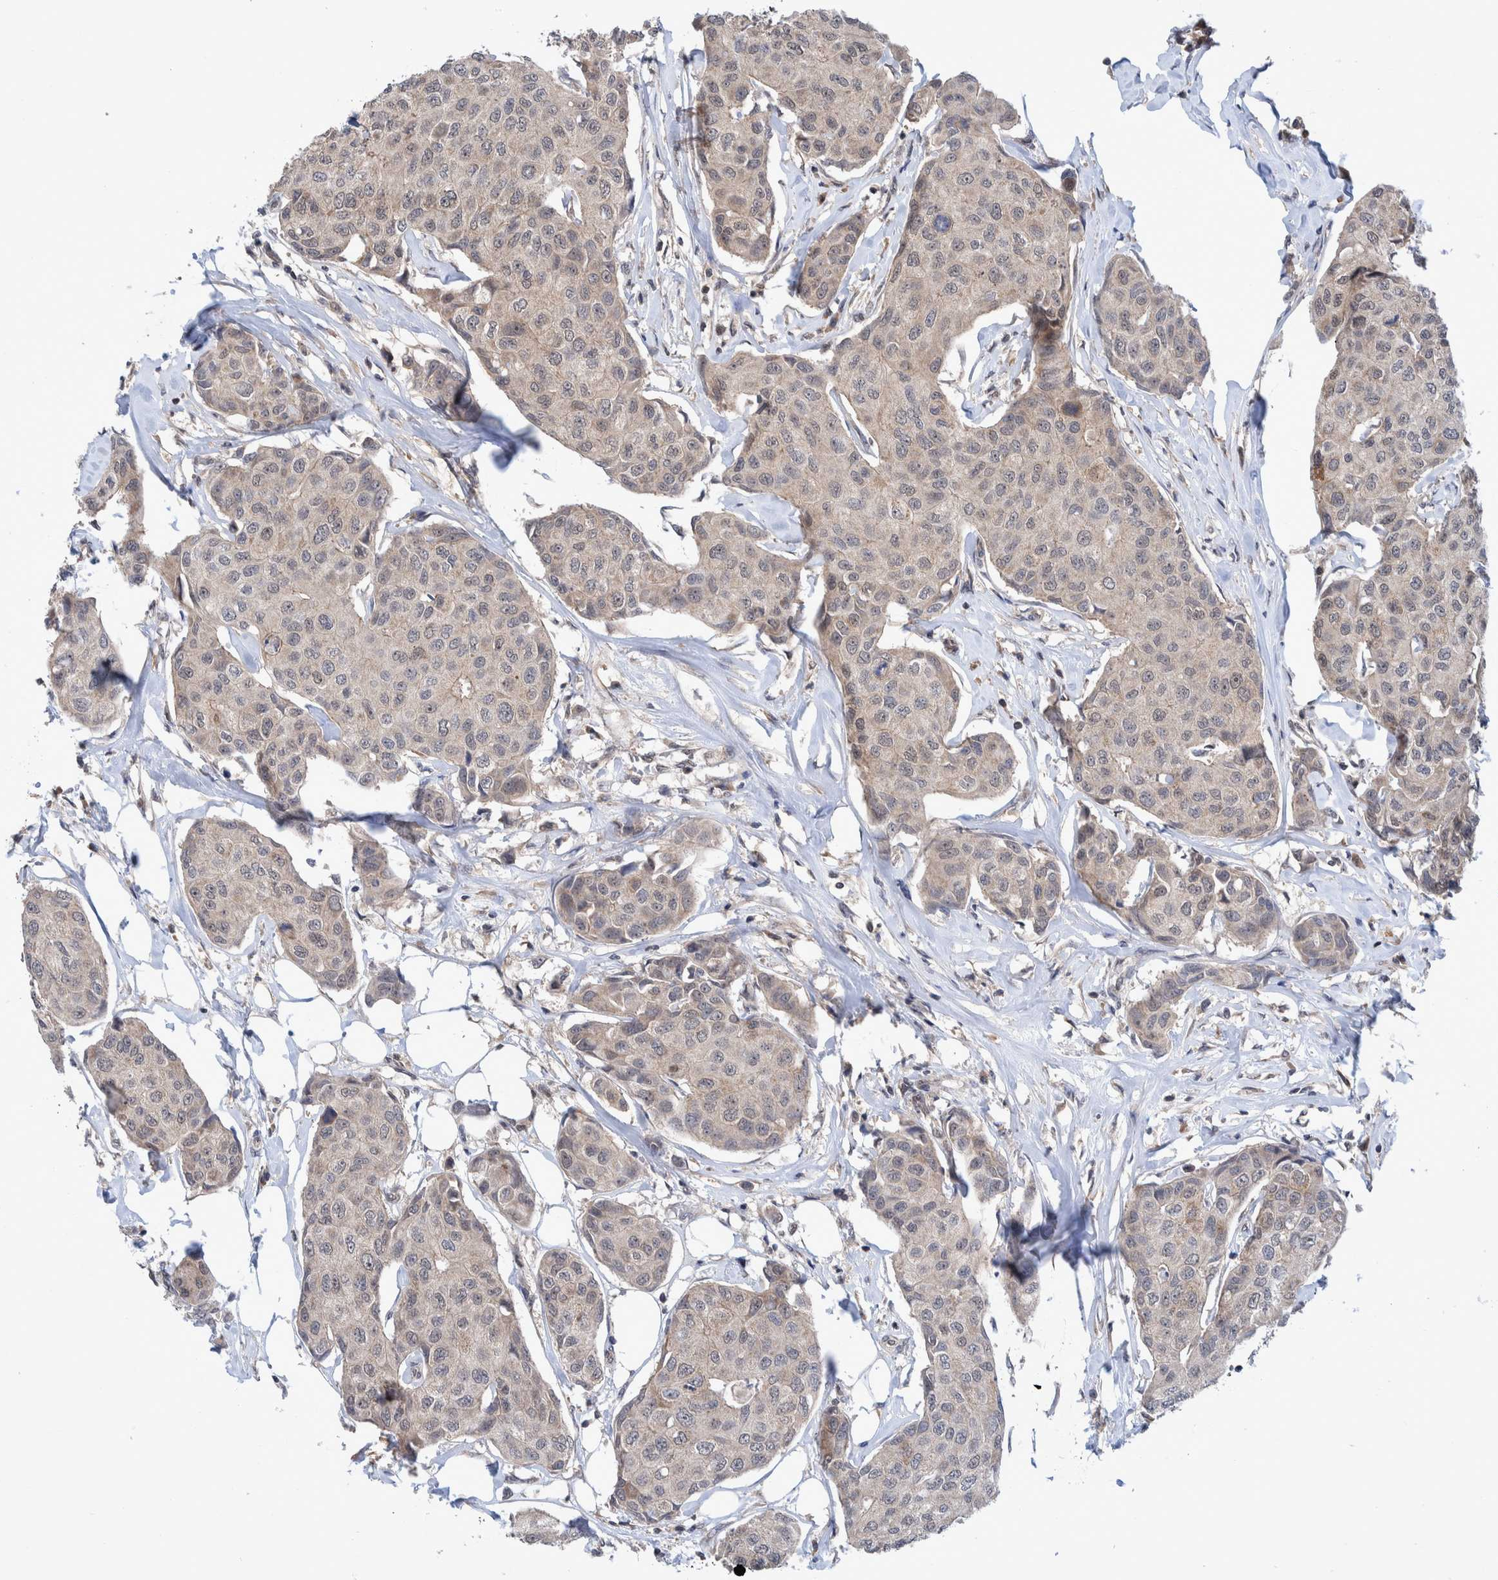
{"staining": {"intensity": "weak", "quantity": "<25%", "location": "cytoplasmic/membranous"}, "tissue": "breast cancer", "cell_type": "Tumor cells", "image_type": "cancer", "snomed": [{"axis": "morphology", "description": "Duct carcinoma"}, {"axis": "topography", "description": "Breast"}], "caption": "High magnification brightfield microscopy of invasive ductal carcinoma (breast) stained with DAB (3,3'-diaminobenzidine) (brown) and counterstained with hematoxylin (blue): tumor cells show no significant expression.", "gene": "PLPBP", "patient": {"sex": "female", "age": 80}}